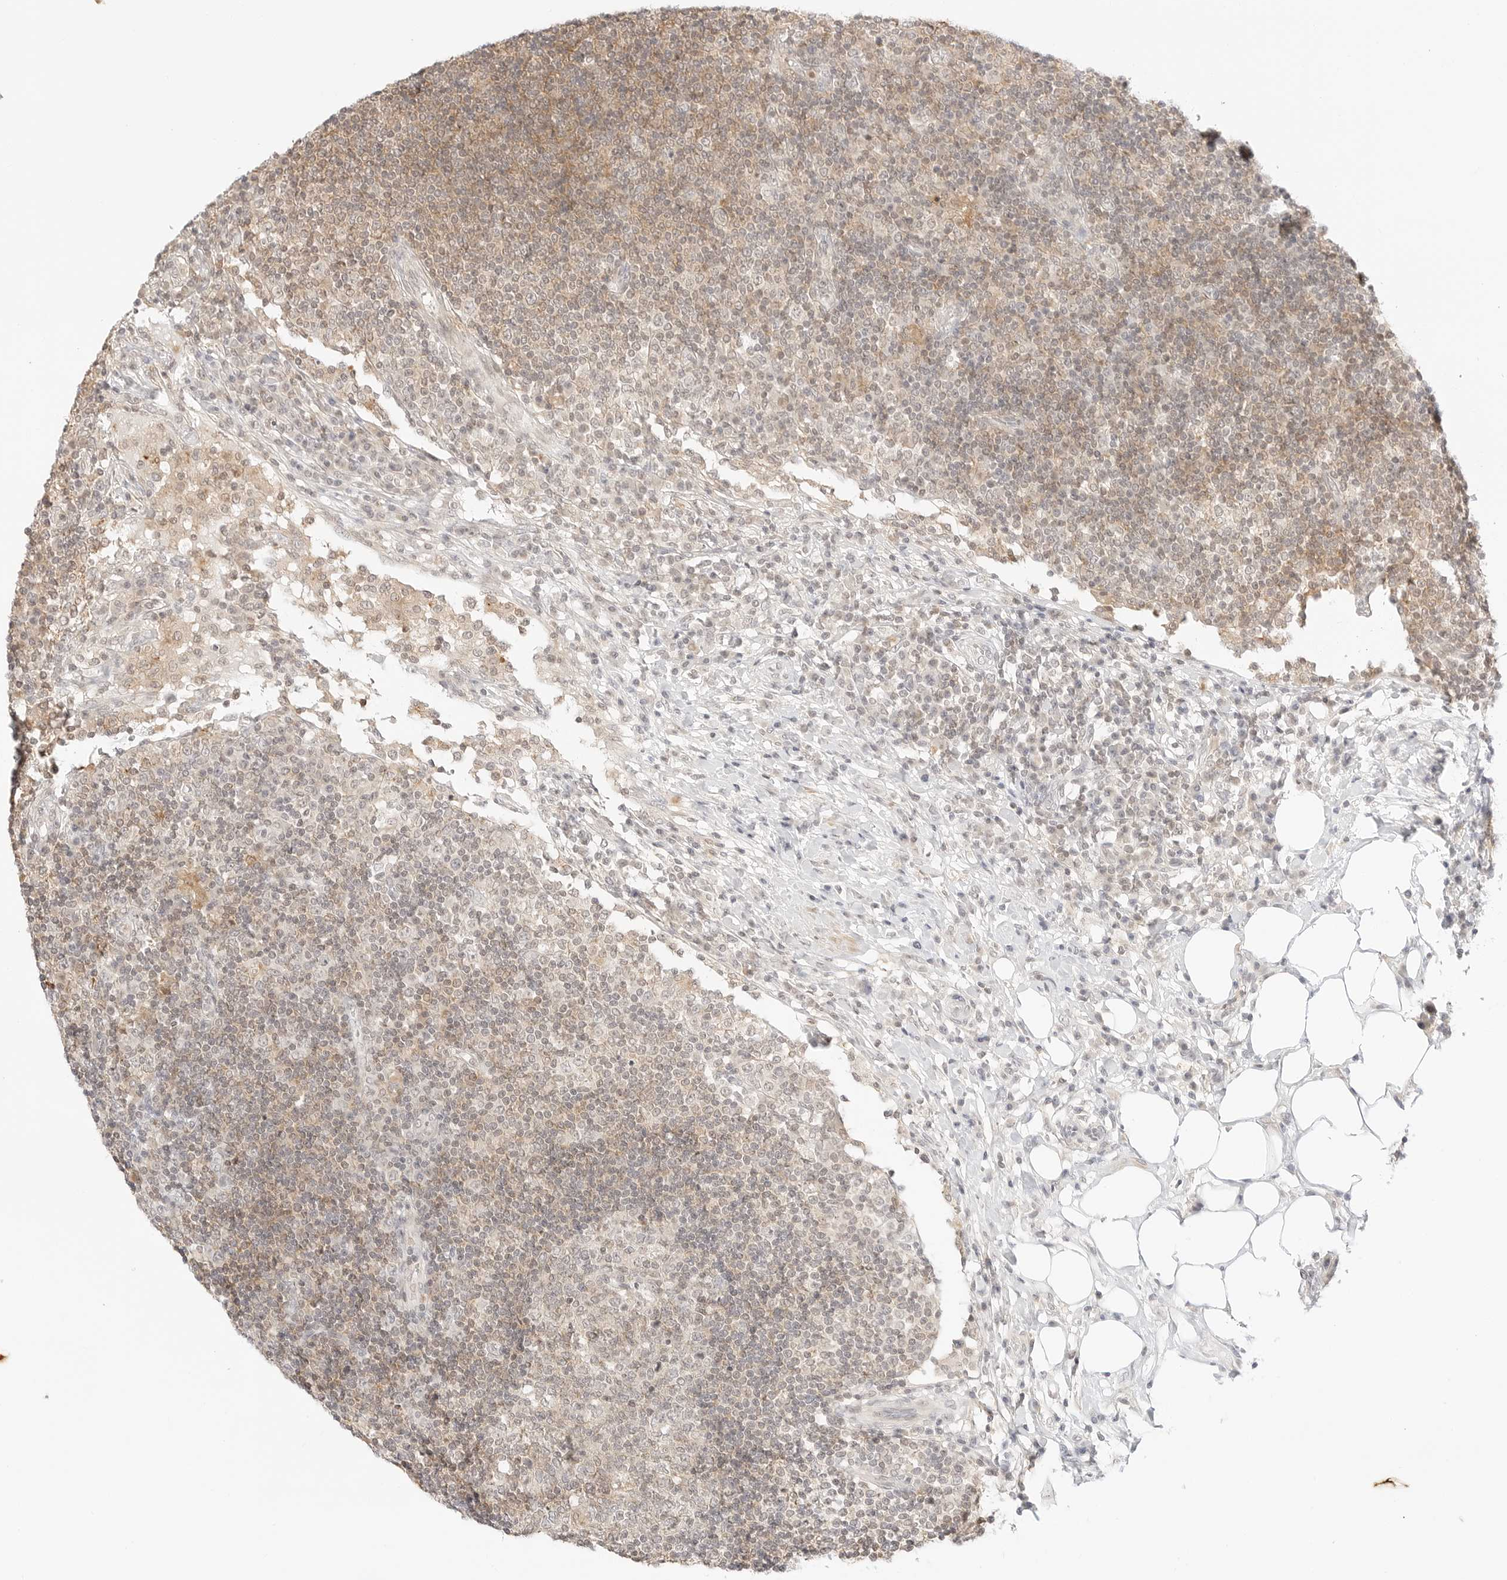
{"staining": {"intensity": "weak", "quantity": "<25%", "location": "cytoplasmic/membranous"}, "tissue": "lymph node", "cell_type": "Germinal center cells", "image_type": "normal", "snomed": [{"axis": "morphology", "description": "Normal tissue, NOS"}, {"axis": "topography", "description": "Lymph node"}], "caption": "DAB (3,3'-diaminobenzidine) immunohistochemical staining of benign human lymph node reveals no significant staining in germinal center cells.", "gene": "GNAS", "patient": {"sex": "female", "age": 53}}